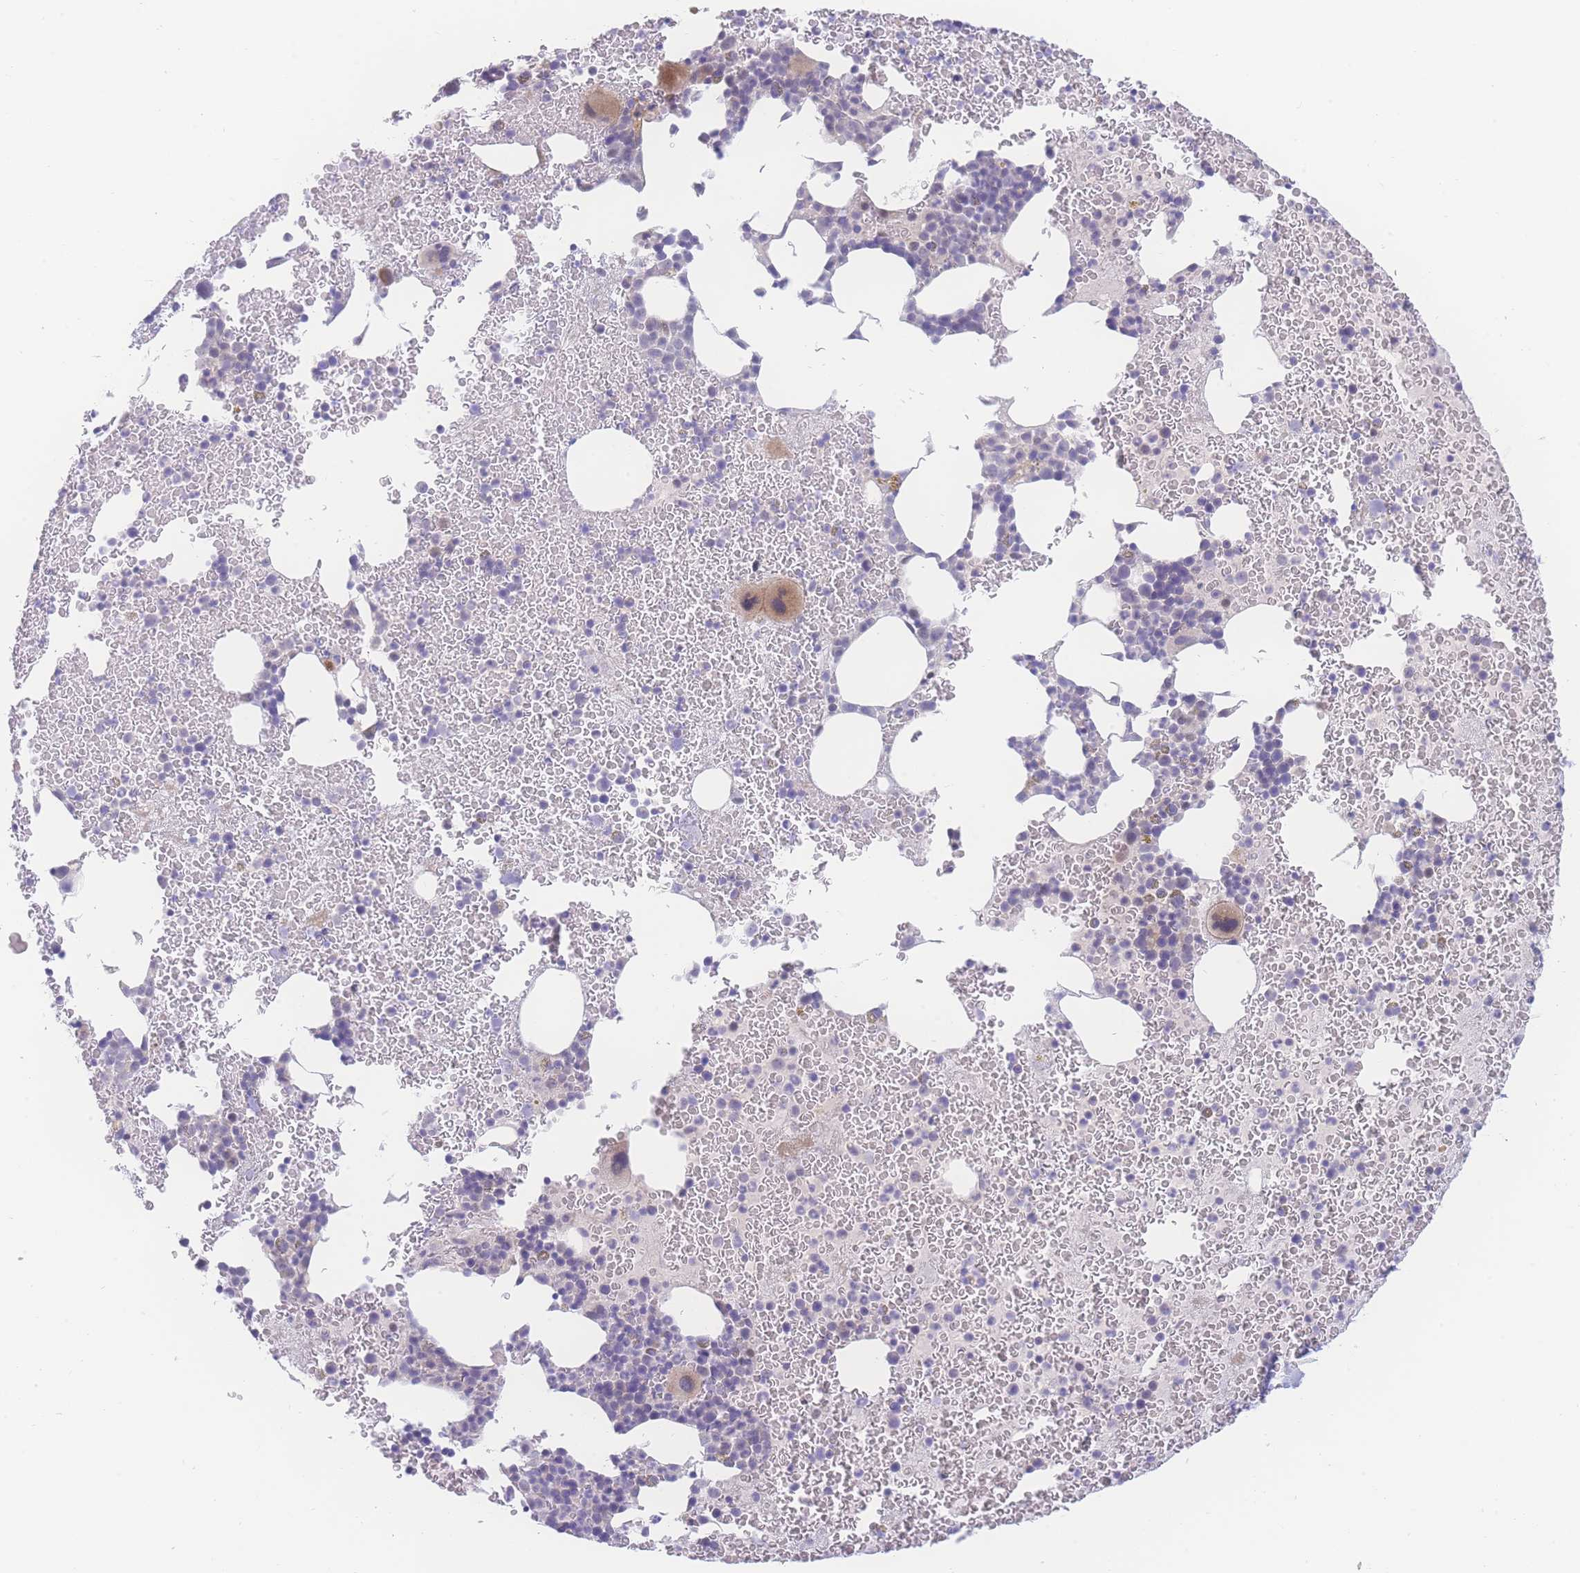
{"staining": {"intensity": "weak", "quantity": "<25%", "location": "cytoplasmic/membranous"}, "tissue": "bone marrow", "cell_type": "Hematopoietic cells", "image_type": "normal", "snomed": [{"axis": "morphology", "description": "Normal tissue, NOS"}, {"axis": "topography", "description": "Bone marrow"}], "caption": "IHC histopathology image of benign bone marrow: bone marrow stained with DAB (3,3'-diaminobenzidine) demonstrates no significant protein expression in hematopoietic cells. The staining is performed using DAB (3,3'-diaminobenzidine) brown chromogen with nuclei counter-stained in using hematoxylin.", "gene": "PRSS22", "patient": {"sex": "male", "age": 26}}